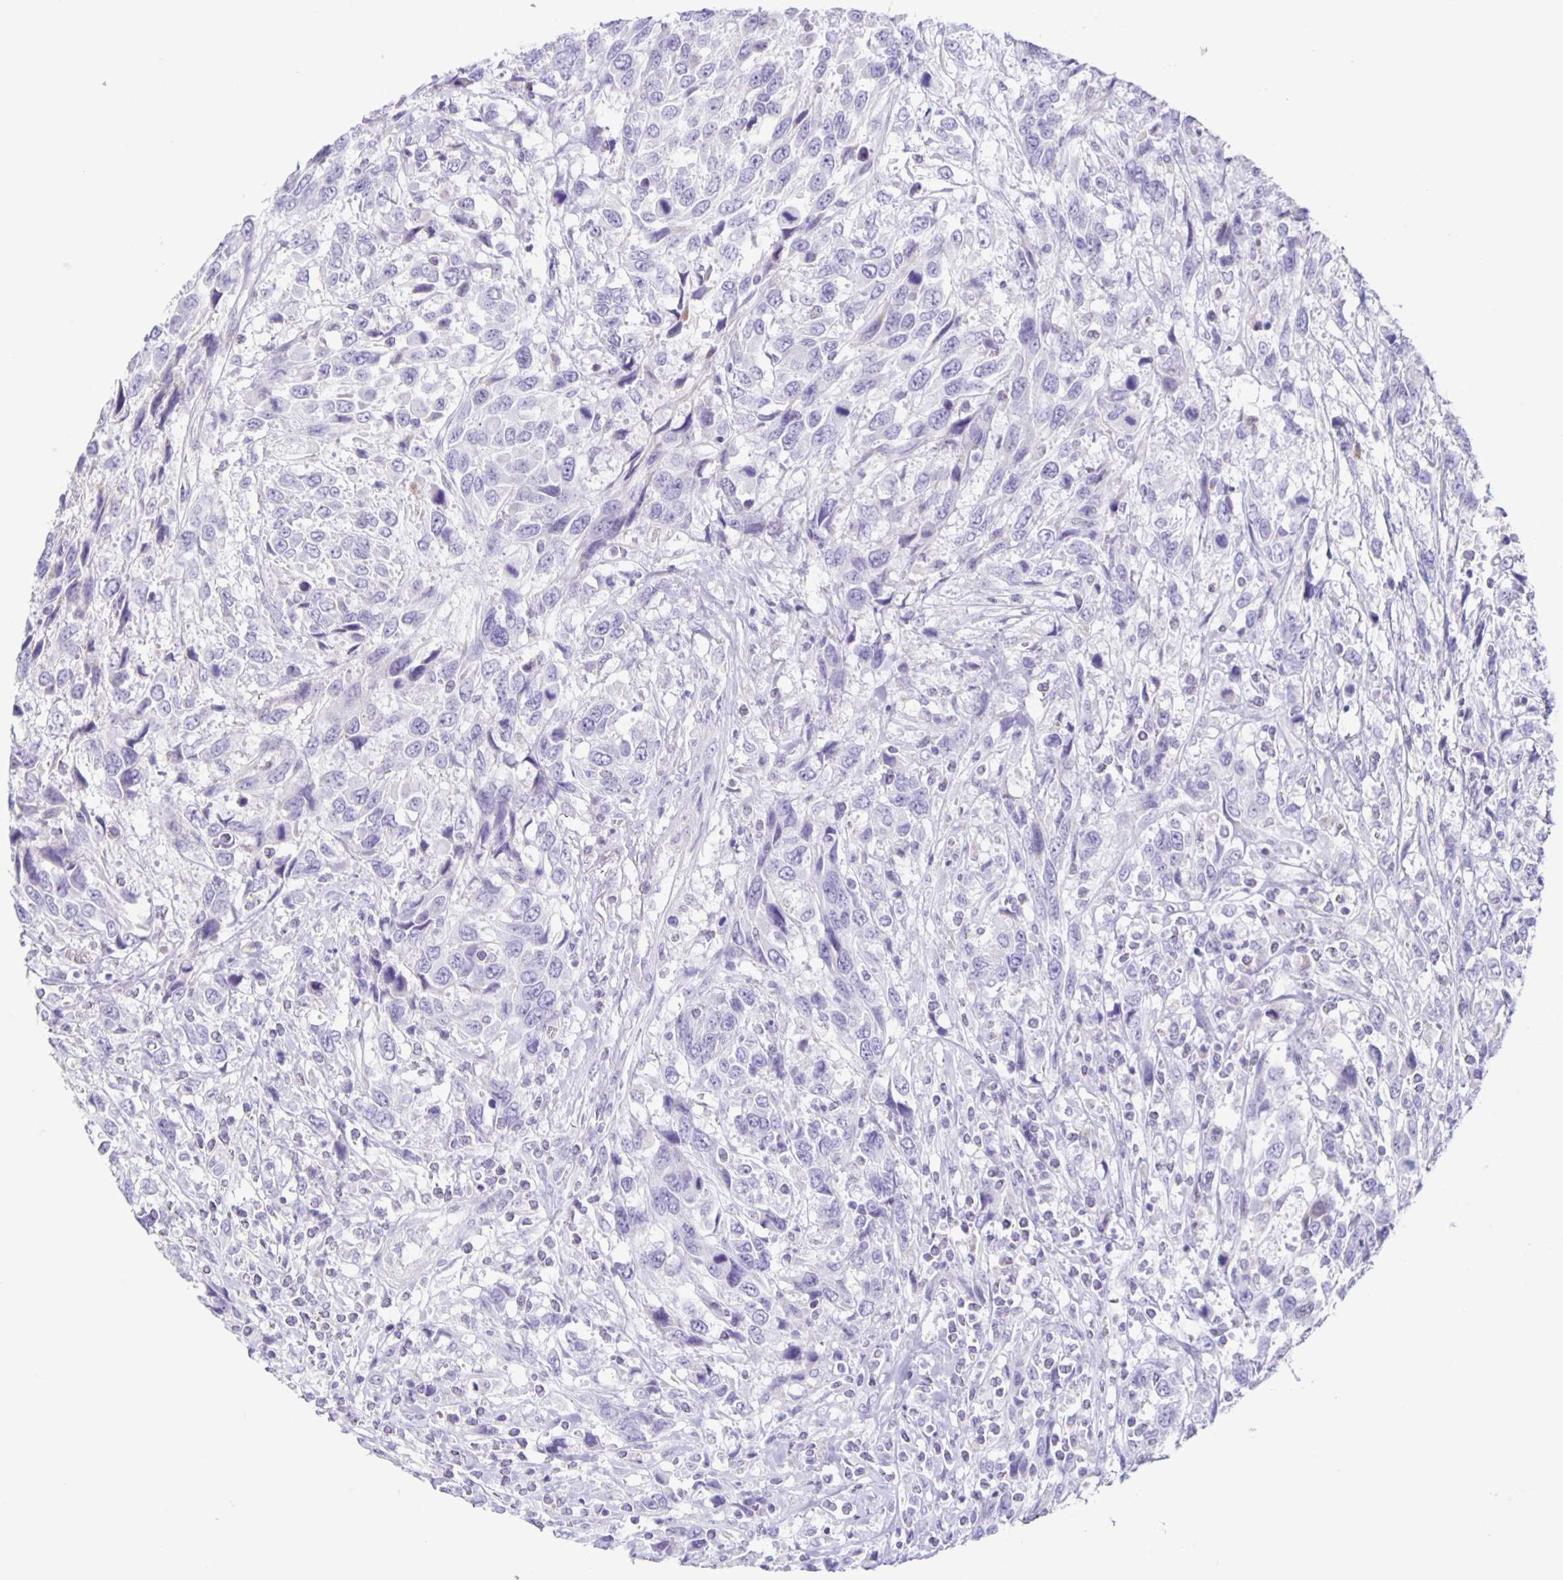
{"staining": {"intensity": "negative", "quantity": "none", "location": "none"}, "tissue": "urothelial cancer", "cell_type": "Tumor cells", "image_type": "cancer", "snomed": [{"axis": "morphology", "description": "Urothelial carcinoma, High grade"}, {"axis": "topography", "description": "Urinary bladder"}], "caption": "Immunohistochemistry image of urothelial carcinoma (high-grade) stained for a protein (brown), which exhibits no expression in tumor cells.", "gene": "CT45A5", "patient": {"sex": "female", "age": 70}}